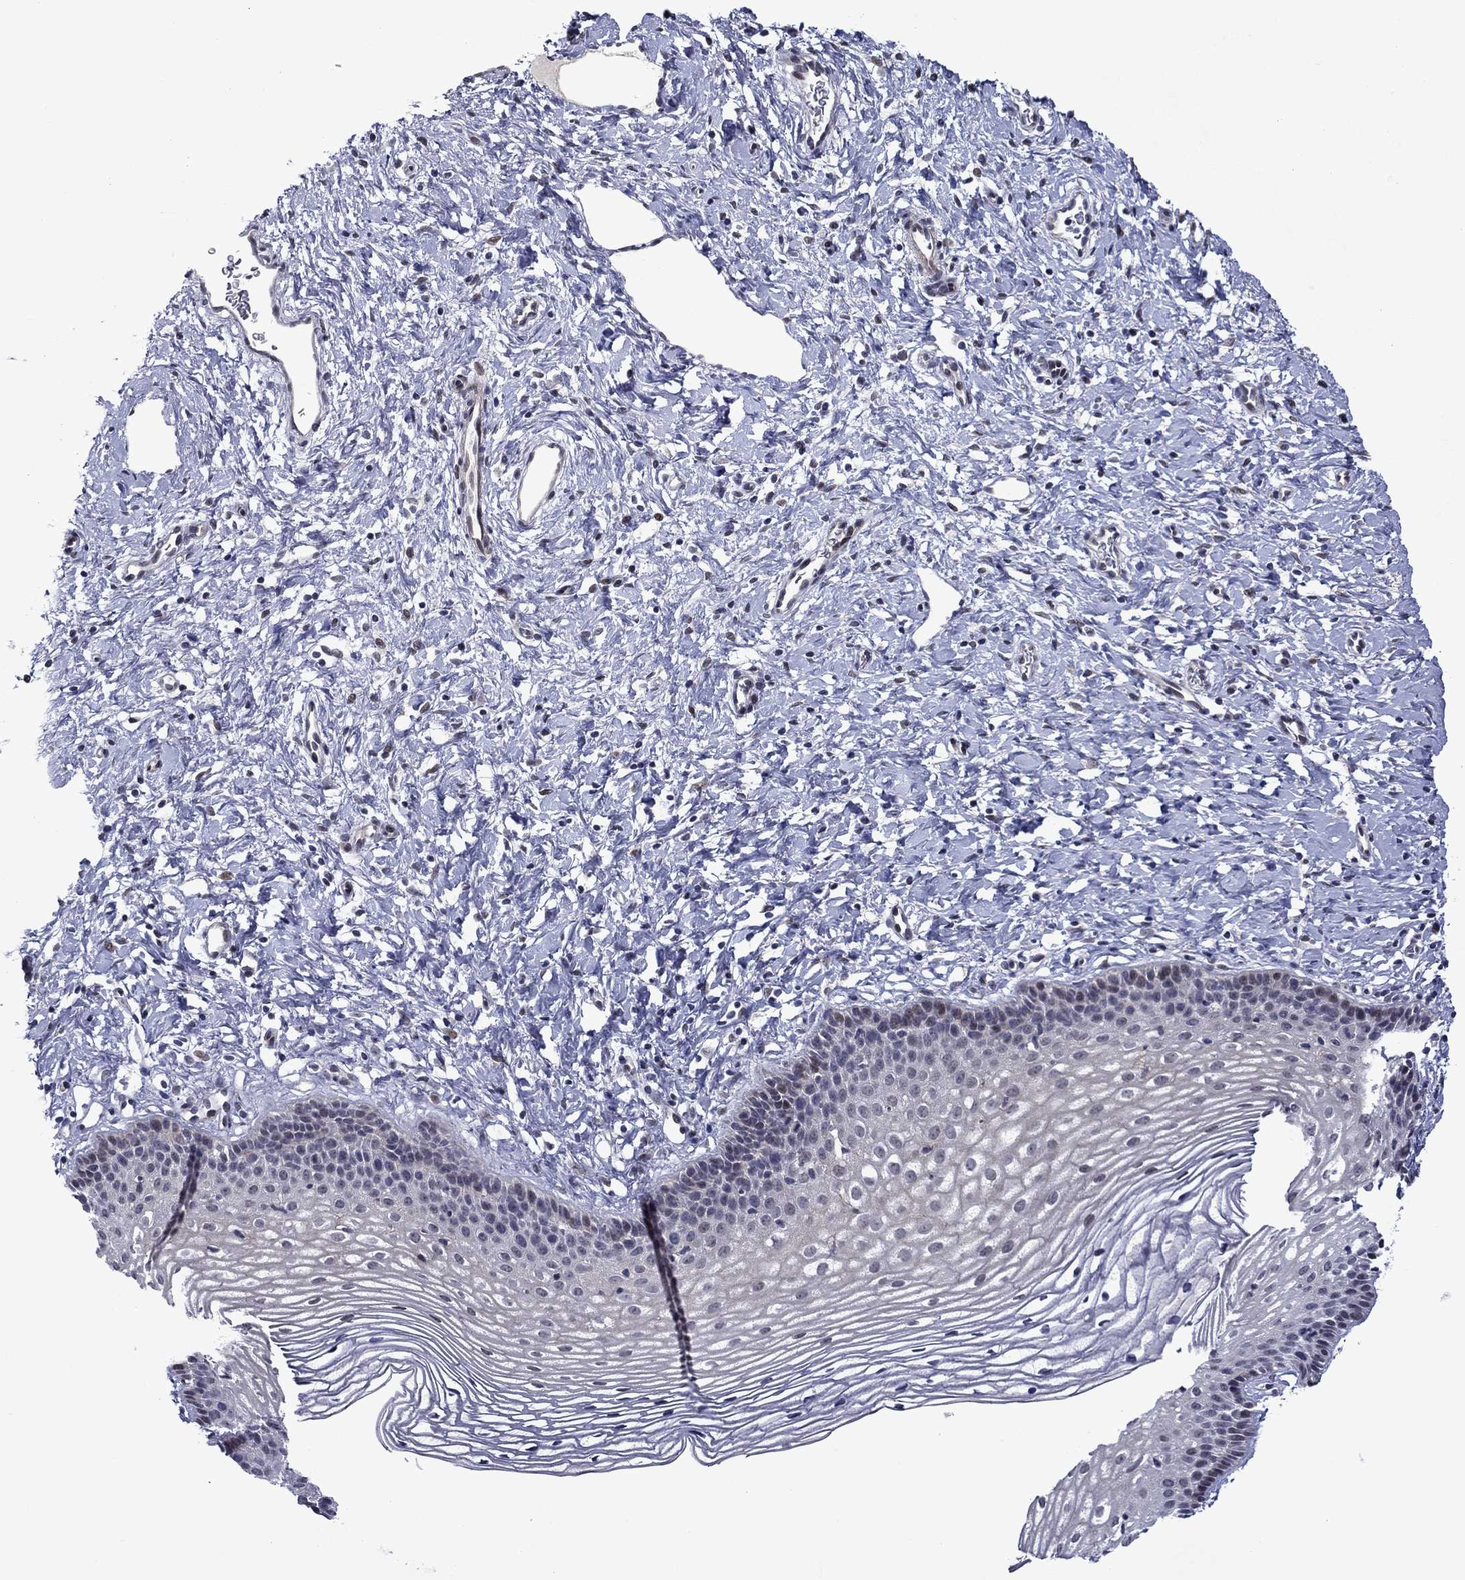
{"staining": {"intensity": "negative", "quantity": "none", "location": "none"}, "tissue": "cervix", "cell_type": "Glandular cells", "image_type": "normal", "snomed": [{"axis": "morphology", "description": "Normal tissue, NOS"}, {"axis": "topography", "description": "Cervix"}], "caption": "Glandular cells show no significant protein staining in benign cervix. (Brightfield microscopy of DAB IHC at high magnification).", "gene": "B3GAT1", "patient": {"sex": "female", "age": 39}}